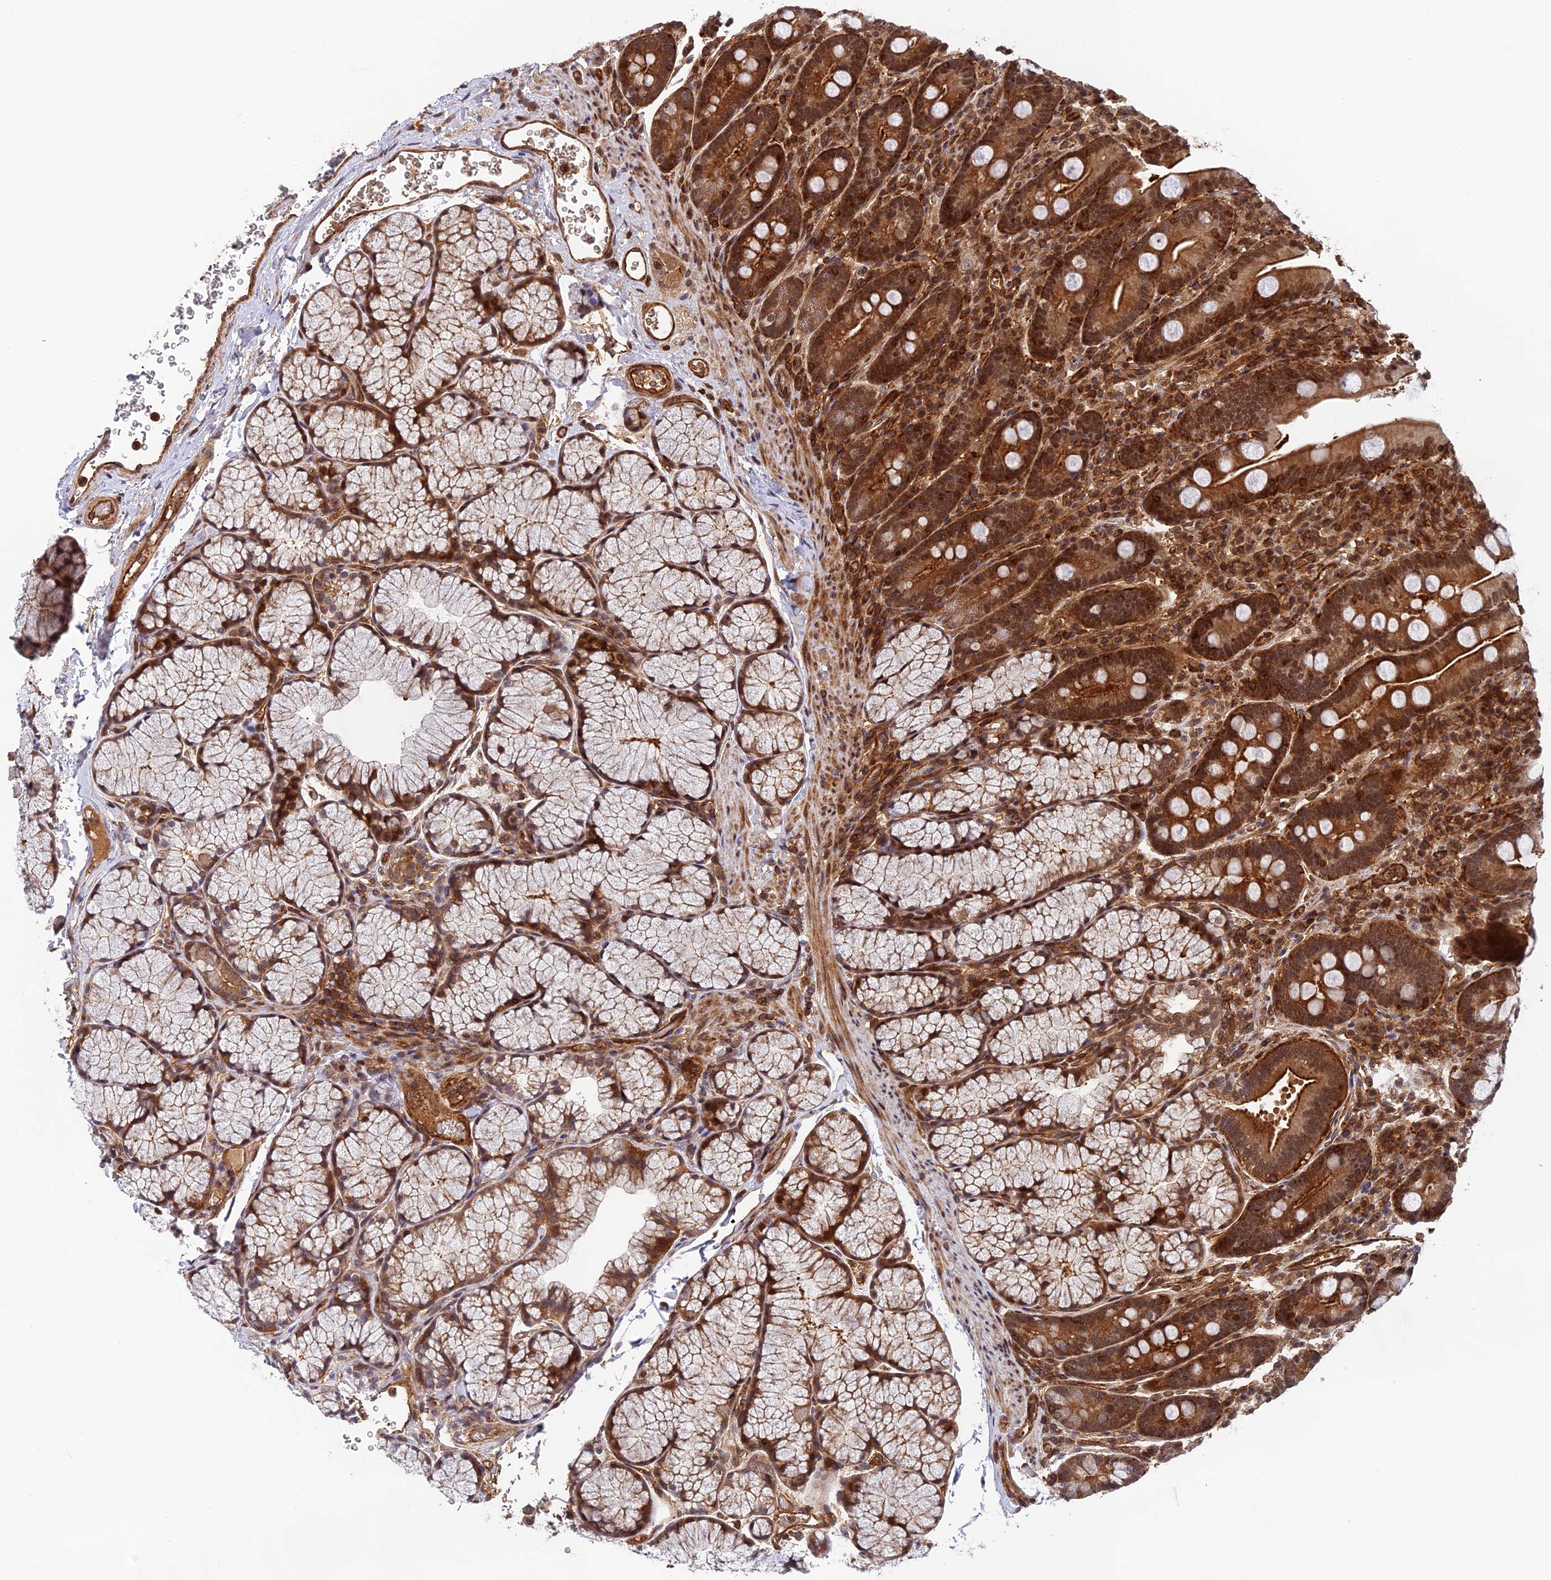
{"staining": {"intensity": "moderate", "quantity": "25%-75%", "location": "cytoplasmic/membranous,nuclear"}, "tissue": "duodenum", "cell_type": "Glandular cells", "image_type": "normal", "snomed": [{"axis": "morphology", "description": "Normal tissue, NOS"}, {"axis": "topography", "description": "Duodenum"}], "caption": "This is an image of immunohistochemistry (IHC) staining of unremarkable duodenum, which shows moderate positivity in the cytoplasmic/membranous,nuclear of glandular cells.", "gene": "OSBPL1A", "patient": {"sex": "male", "age": 35}}